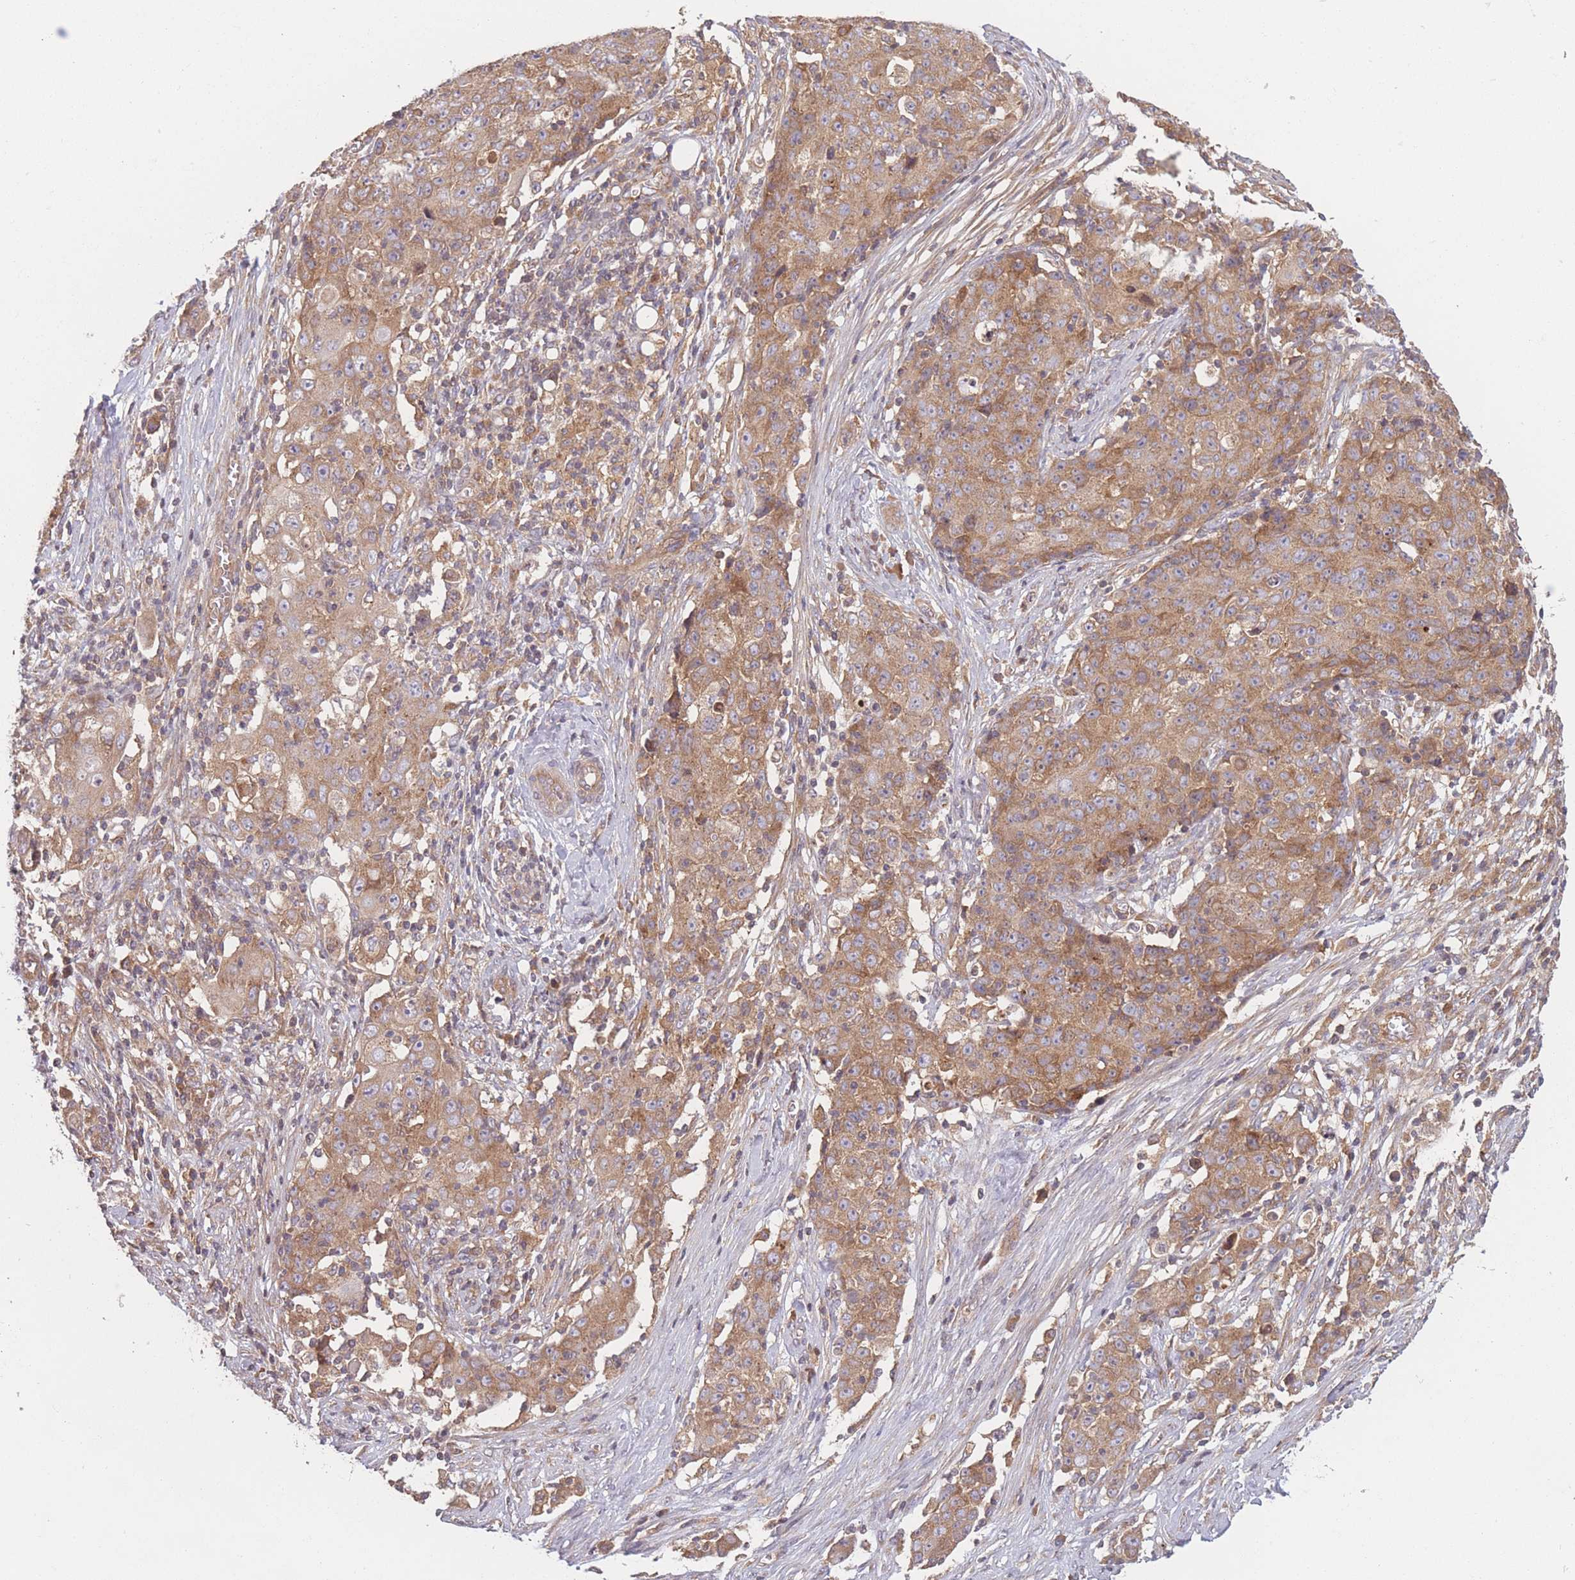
{"staining": {"intensity": "moderate", "quantity": ">75%", "location": "cytoplasmic/membranous"}, "tissue": "ovarian cancer", "cell_type": "Tumor cells", "image_type": "cancer", "snomed": [{"axis": "morphology", "description": "Carcinoma, endometroid"}, {"axis": "topography", "description": "Ovary"}], "caption": "Protein staining of endometroid carcinoma (ovarian) tissue displays moderate cytoplasmic/membranous staining in approximately >75% of tumor cells.", "gene": "WASHC2A", "patient": {"sex": "female", "age": 42}}